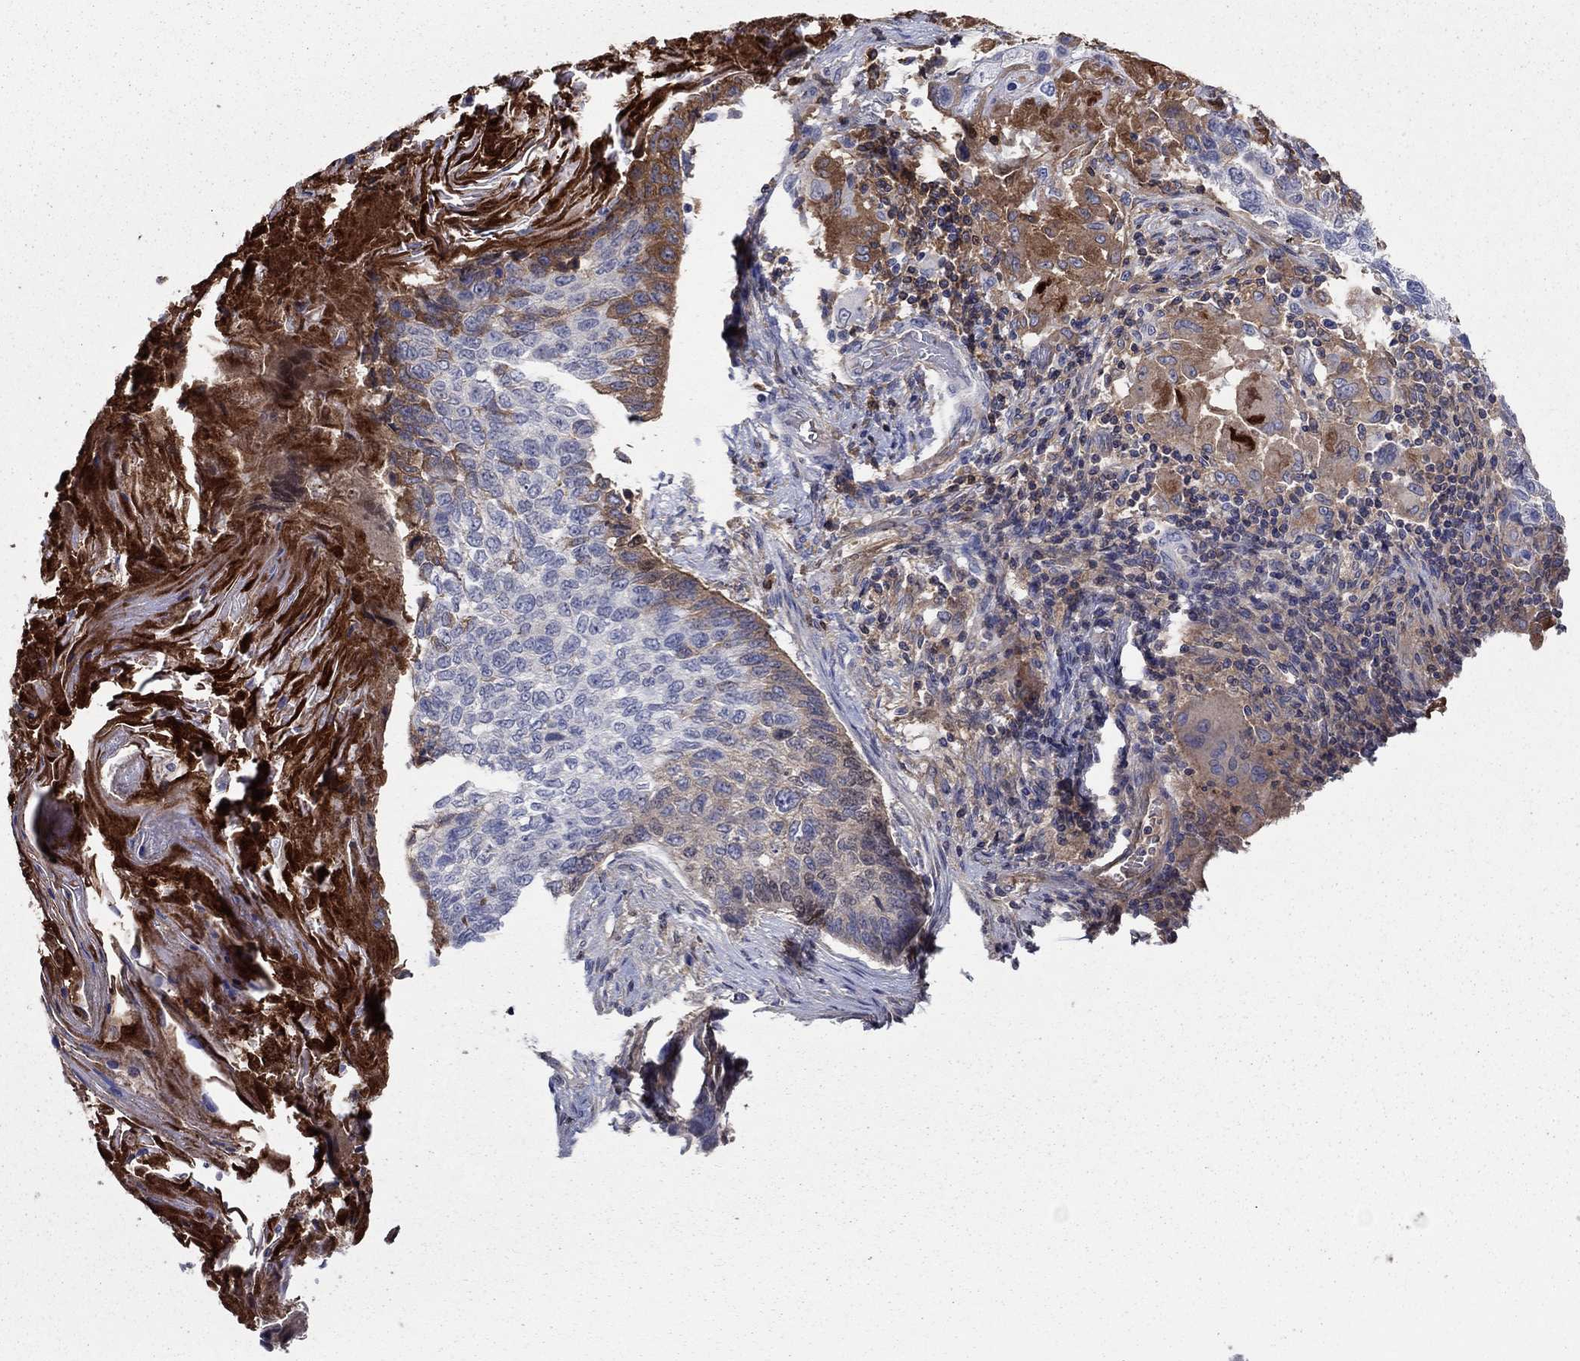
{"staining": {"intensity": "strong", "quantity": "<25%", "location": "cytoplasmic/membranous"}, "tissue": "lung cancer", "cell_type": "Tumor cells", "image_type": "cancer", "snomed": [{"axis": "morphology", "description": "Squamous cell carcinoma, NOS"}, {"axis": "topography", "description": "Lung"}], "caption": "Lung cancer stained with DAB (3,3'-diaminobenzidine) immunohistochemistry (IHC) demonstrates medium levels of strong cytoplasmic/membranous positivity in about <25% of tumor cells. (Stains: DAB (3,3'-diaminobenzidine) in brown, nuclei in blue, Microscopy: brightfield microscopy at high magnification).", "gene": "HPX", "patient": {"sex": "male", "age": 69}}